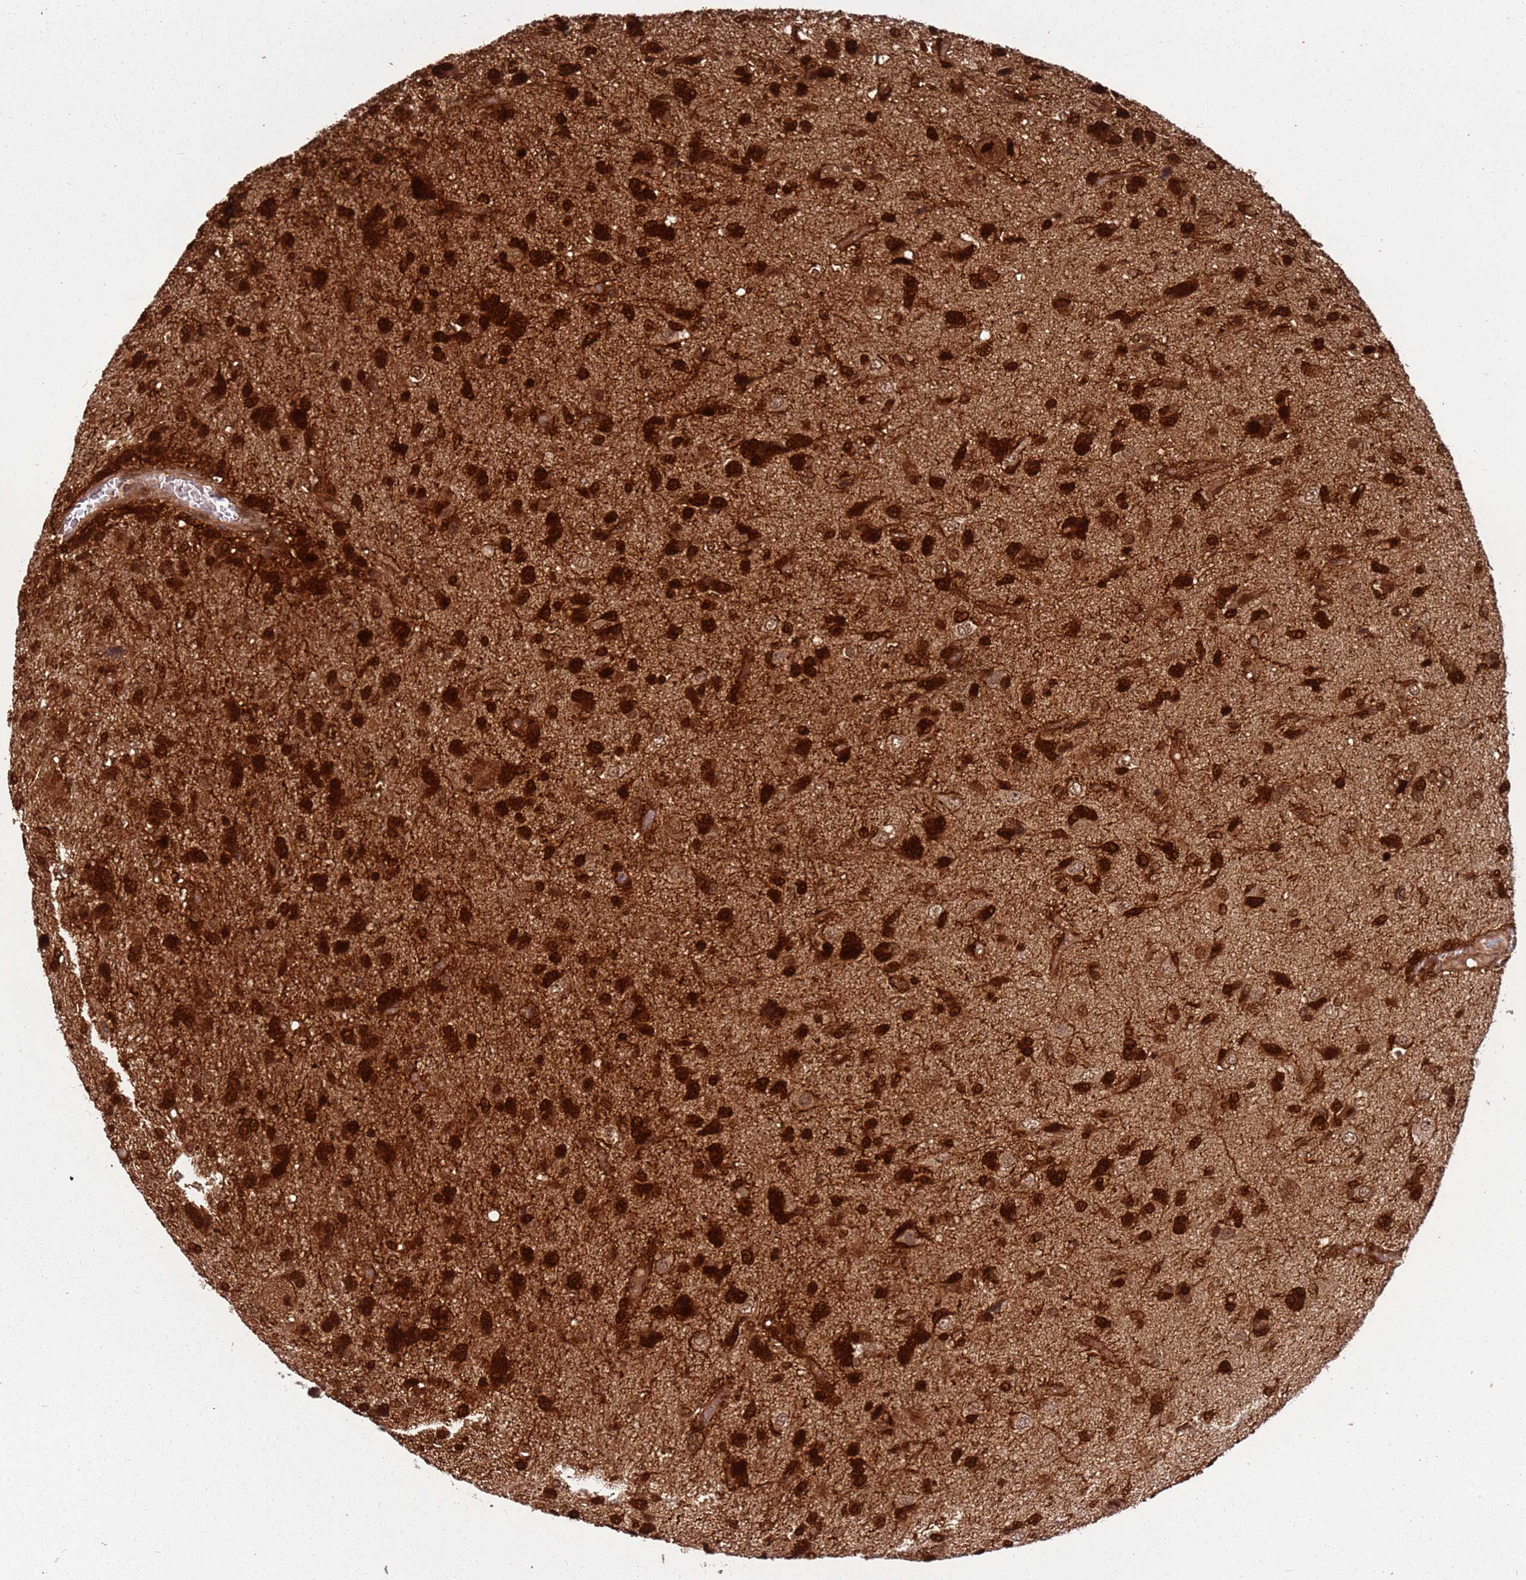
{"staining": {"intensity": "strong", "quantity": ">75%", "location": "cytoplasmic/membranous,nuclear"}, "tissue": "glioma", "cell_type": "Tumor cells", "image_type": "cancer", "snomed": [{"axis": "morphology", "description": "Glioma, malignant, High grade"}, {"axis": "topography", "description": "Brain"}], "caption": "Brown immunohistochemical staining in human malignant glioma (high-grade) demonstrates strong cytoplasmic/membranous and nuclear positivity in about >75% of tumor cells. The protein of interest is shown in brown color, while the nuclei are stained blue.", "gene": "PGLS", "patient": {"sex": "female", "age": 59}}